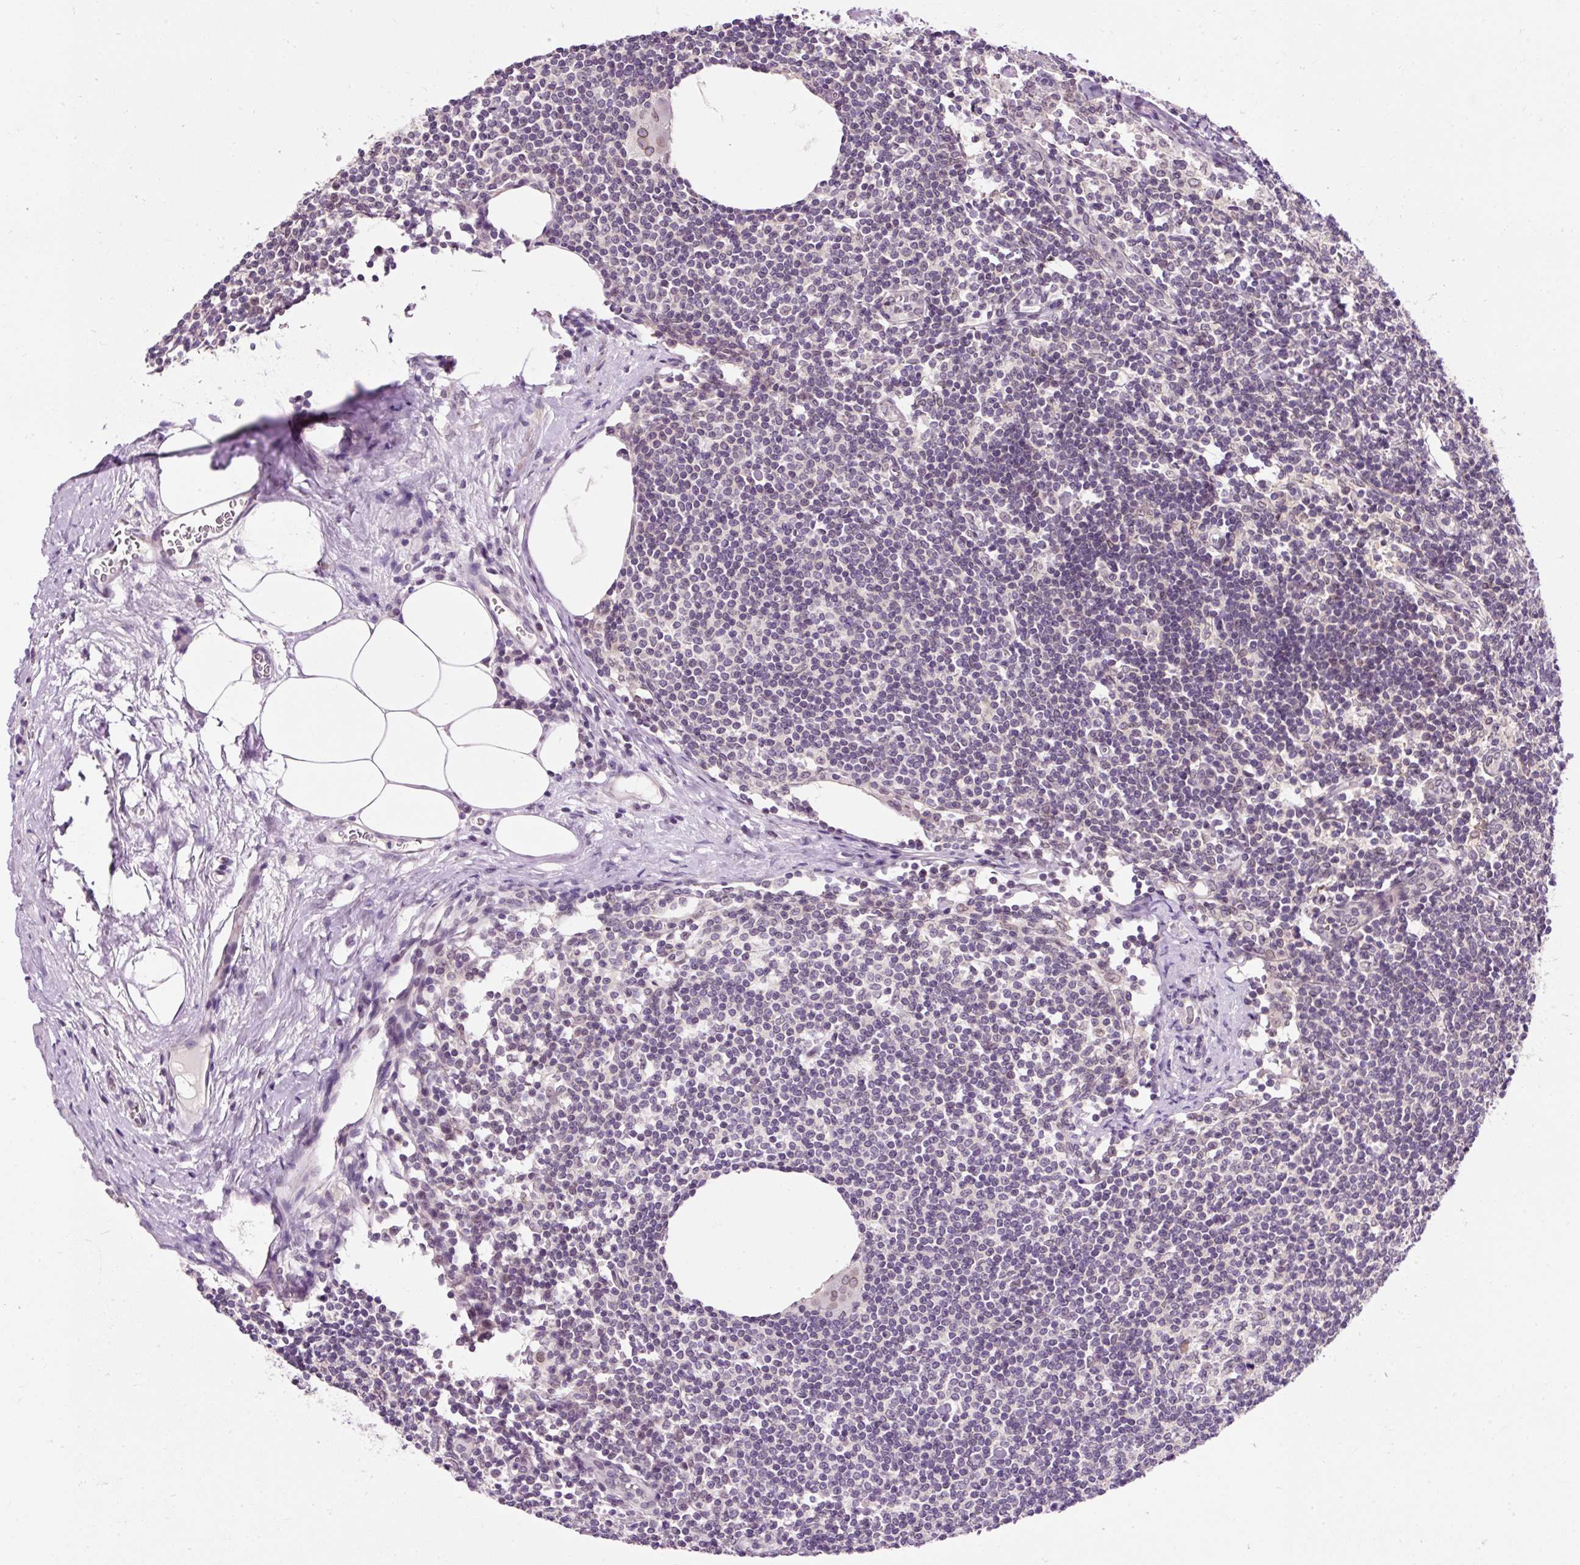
{"staining": {"intensity": "weak", "quantity": "25%-75%", "location": "cytoplasmic/membranous,nuclear"}, "tissue": "lymph node", "cell_type": "Germinal center cells", "image_type": "normal", "snomed": [{"axis": "morphology", "description": "Normal tissue, NOS"}, {"axis": "topography", "description": "Lymph node"}], "caption": "The histopathology image exhibits a brown stain indicating the presence of a protein in the cytoplasmic/membranous,nuclear of germinal center cells in lymph node.", "gene": "ZNF610", "patient": {"sex": "female", "age": 59}}